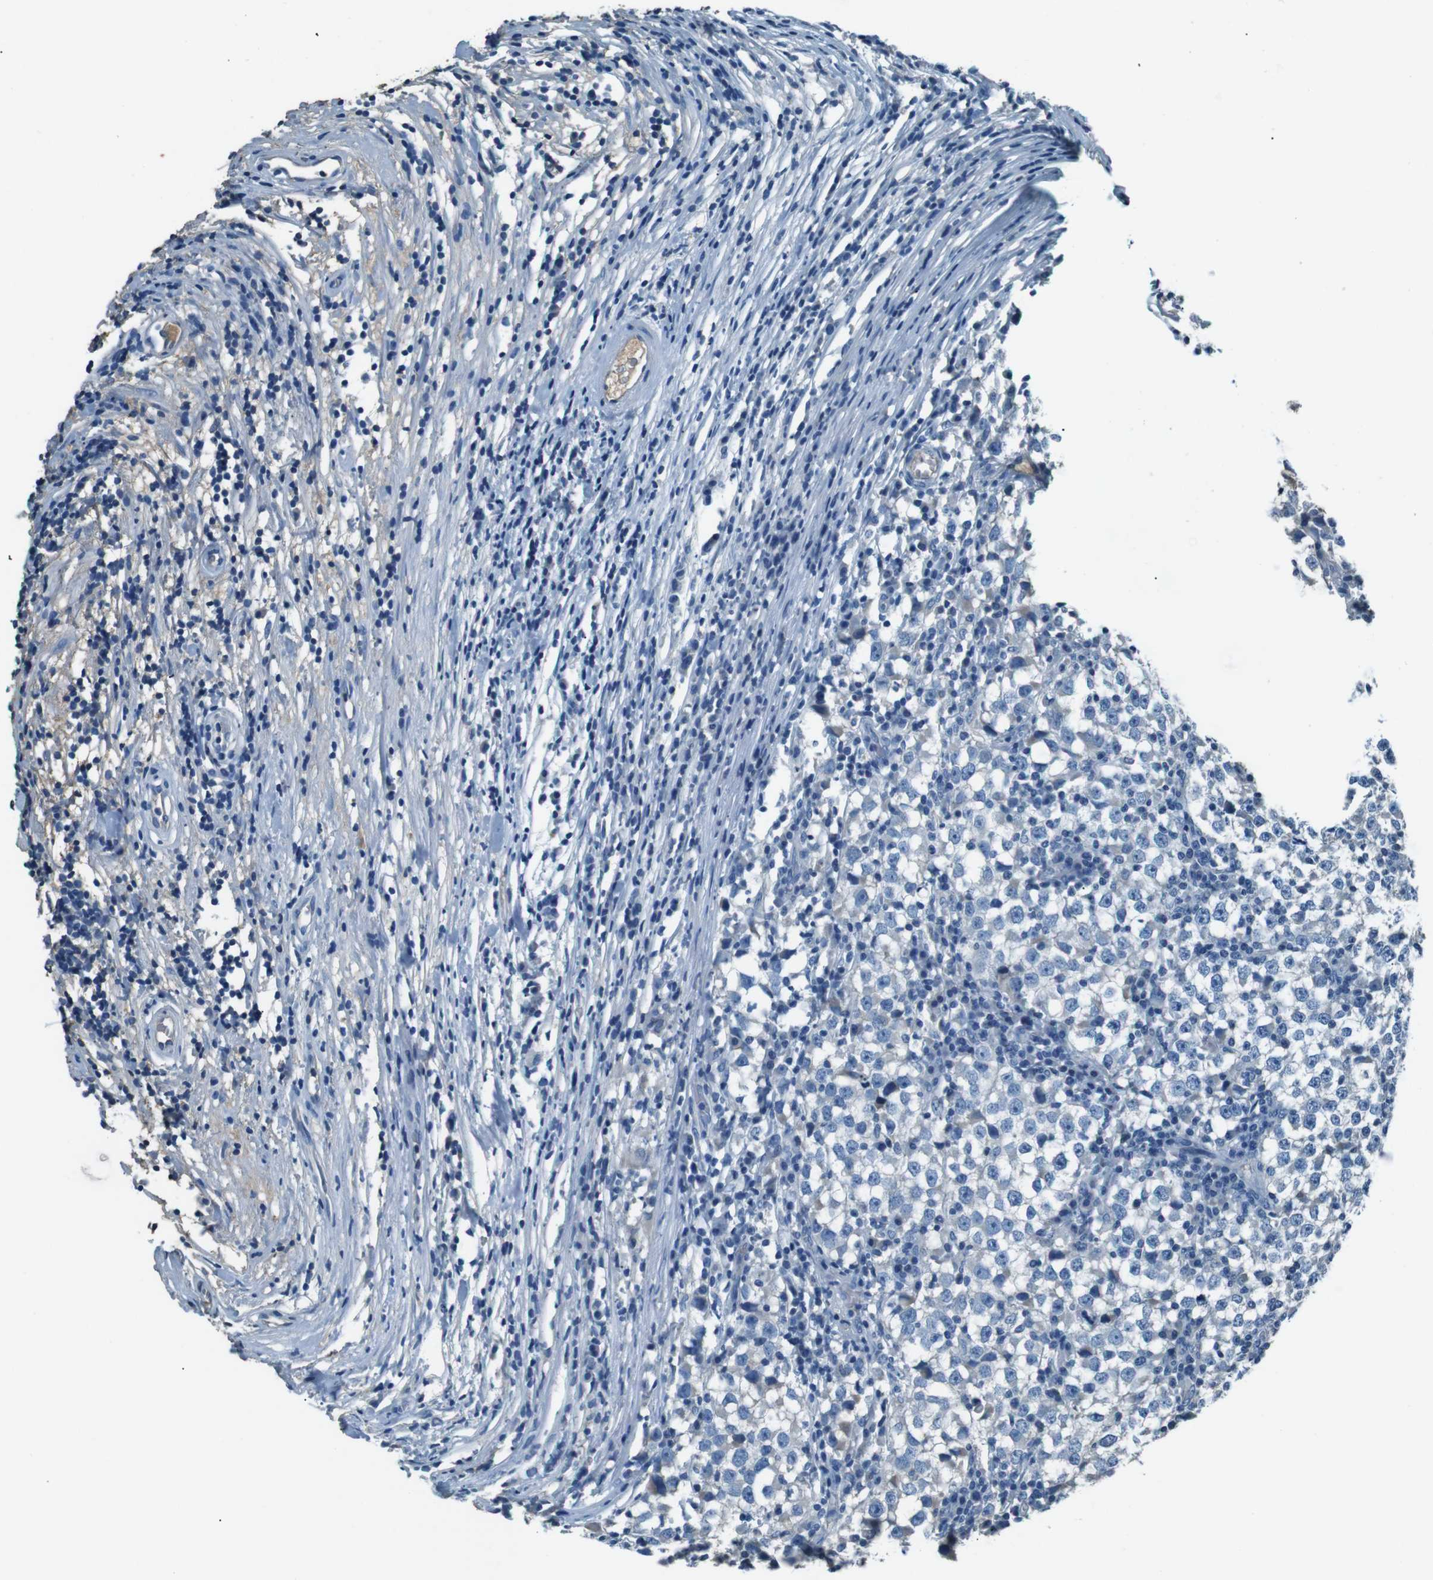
{"staining": {"intensity": "negative", "quantity": "none", "location": "none"}, "tissue": "testis cancer", "cell_type": "Tumor cells", "image_type": "cancer", "snomed": [{"axis": "morphology", "description": "Seminoma, NOS"}, {"axis": "topography", "description": "Testis"}], "caption": "There is no significant expression in tumor cells of testis cancer (seminoma).", "gene": "LEP", "patient": {"sex": "male", "age": 65}}